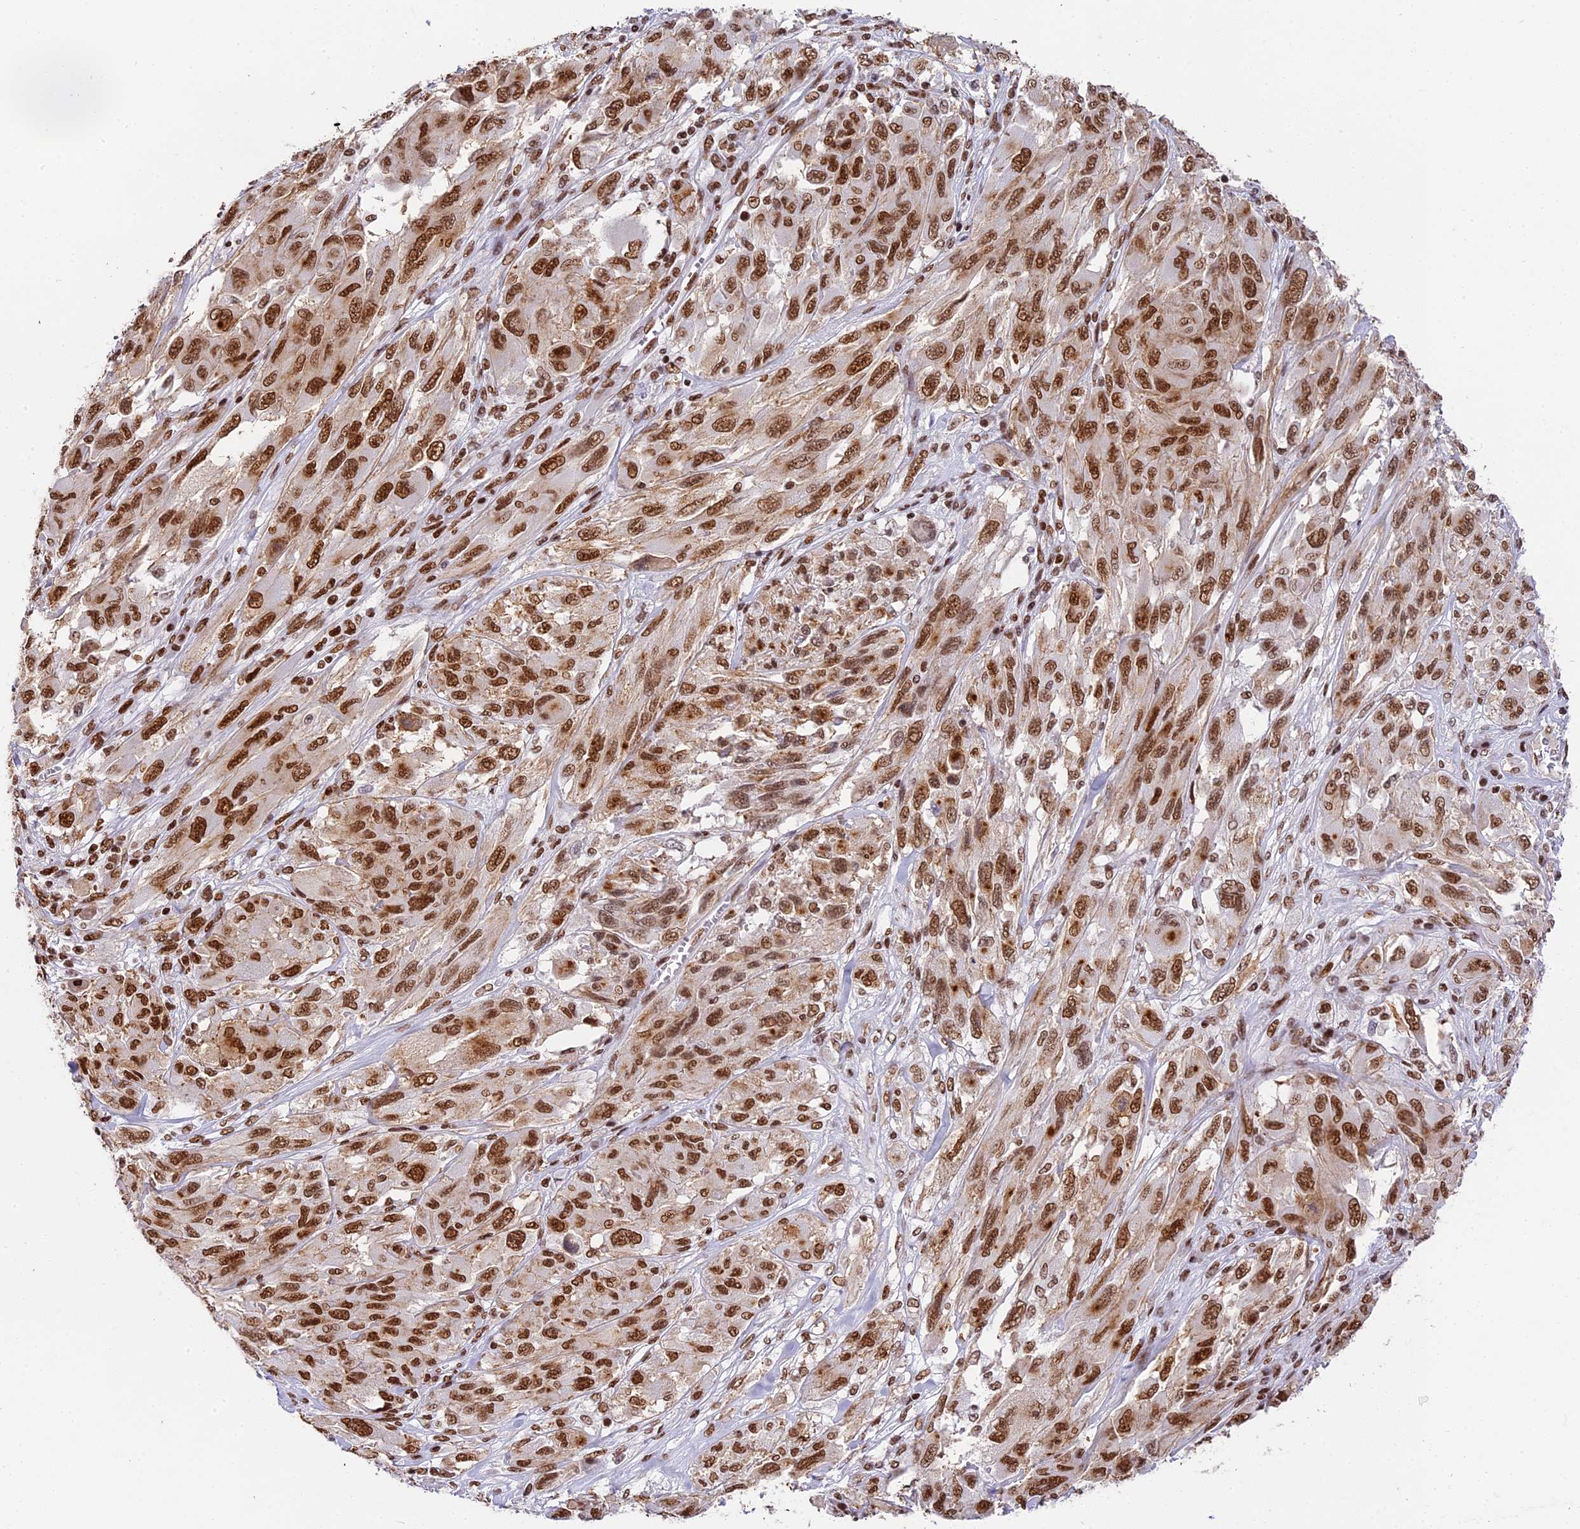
{"staining": {"intensity": "strong", "quantity": ">75%", "location": "nuclear"}, "tissue": "melanoma", "cell_type": "Tumor cells", "image_type": "cancer", "snomed": [{"axis": "morphology", "description": "Malignant melanoma, NOS"}, {"axis": "topography", "description": "Skin"}], "caption": "Brown immunohistochemical staining in human melanoma reveals strong nuclear staining in approximately >75% of tumor cells.", "gene": "SBNO1", "patient": {"sex": "female", "age": 91}}